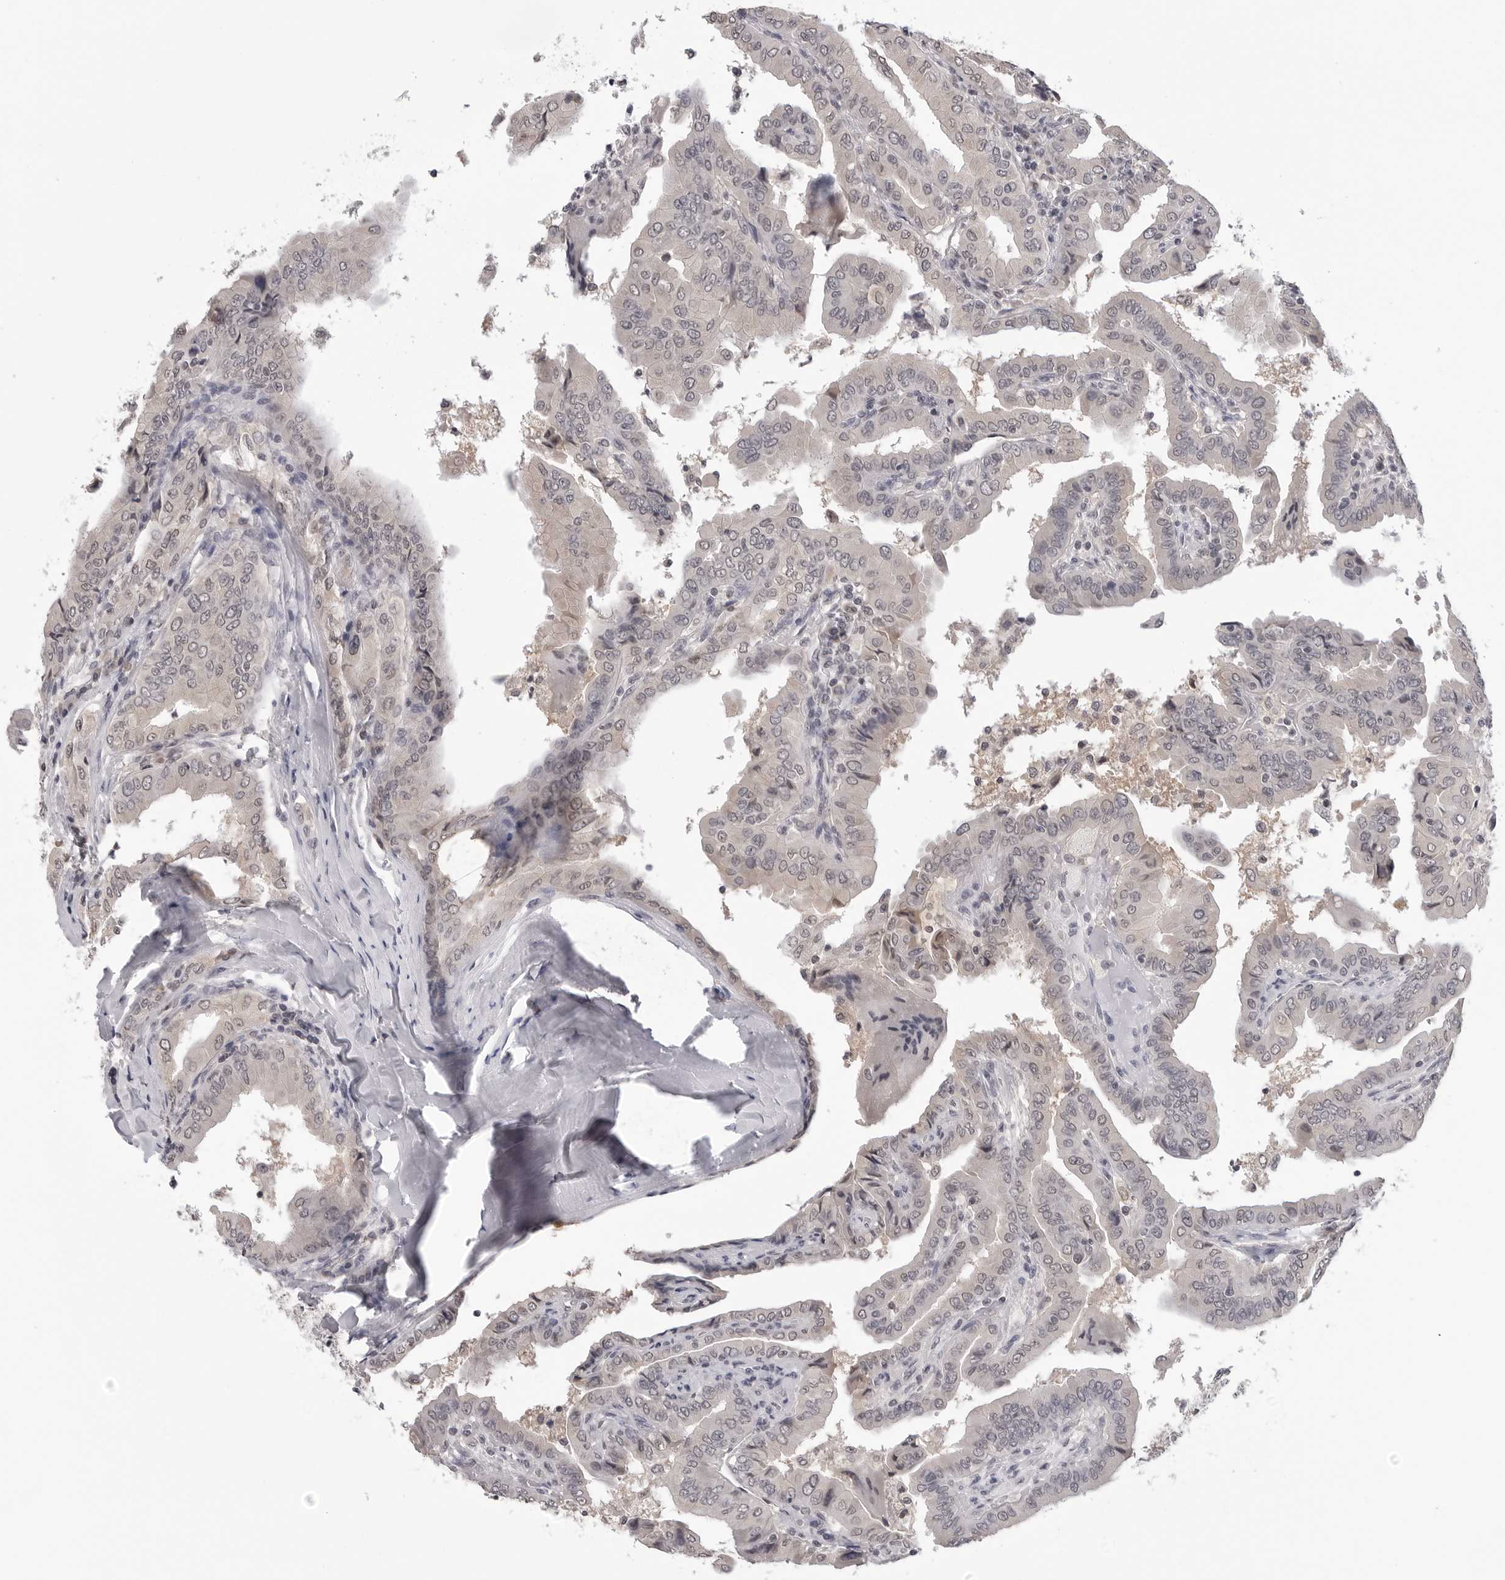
{"staining": {"intensity": "negative", "quantity": "none", "location": "none"}, "tissue": "thyroid cancer", "cell_type": "Tumor cells", "image_type": "cancer", "snomed": [{"axis": "morphology", "description": "Papillary adenocarcinoma, NOS"}, {"axis": "topography", "description": "Thyroid gland"}], "caption": "DAB immunohistochemical staining of thyroid cancer exhibits no significant positivity in tumor cells.", "gene": "CDK20", "patient": {"sex": "male", "age": 33}}